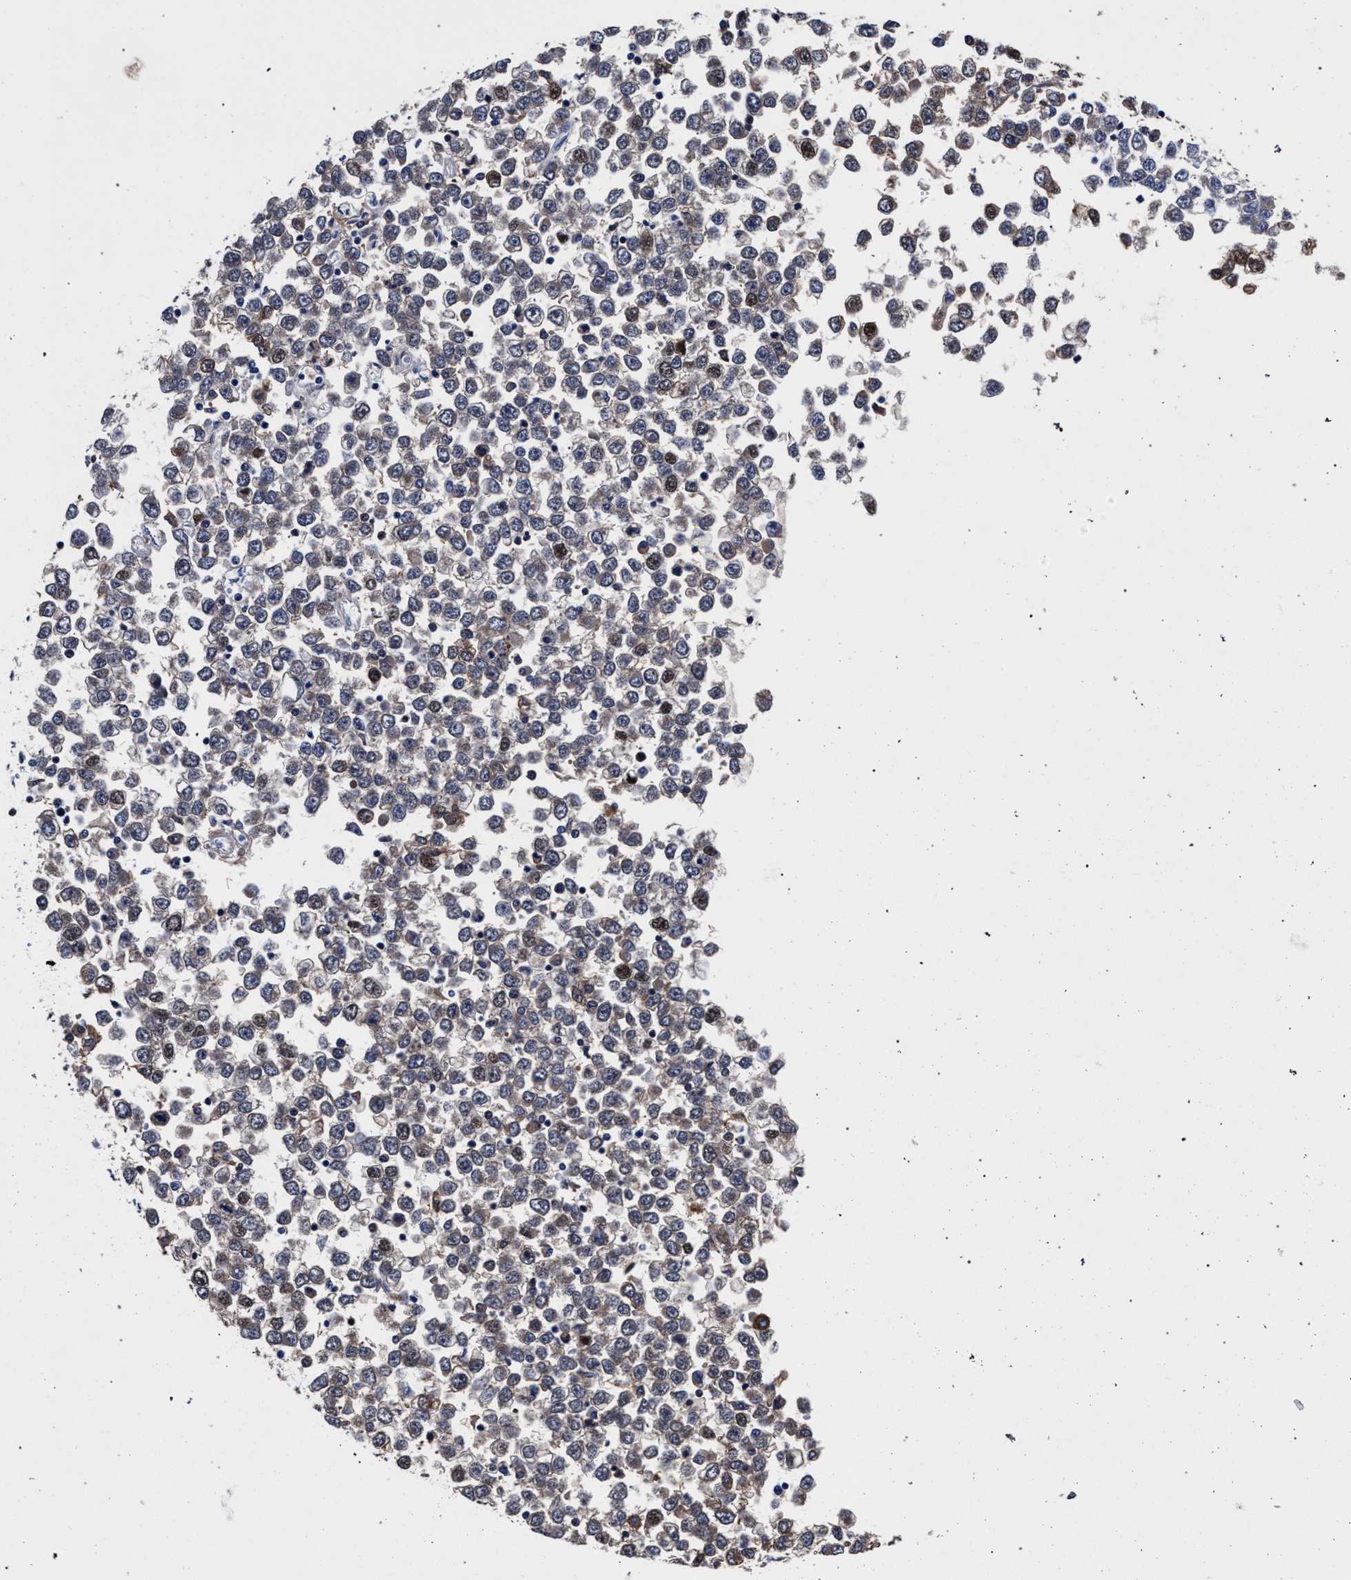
{"staining": {"intensity": "weak", "quantity": "25%-75%", "location": "cytoplasmic/membranous,nuclear"}, "tissue": "testis cancer", "cell_type": "Tumor cells", "image_type": "cancer", "snomed": [{"axis": "morphology", "description": "Seminoma, NOS"}, {"axis": "topography", "description": "Testis"}], "caption": "Testis cancer (seminoma) tissue exhibits weak cytoplasmic/membranous and nuclear expression in about 25%-75% of tumor cells, visualized by immunohistochemistry.", "gene": "ZNF462", "patient": {"sex": "male", "age": 65}}